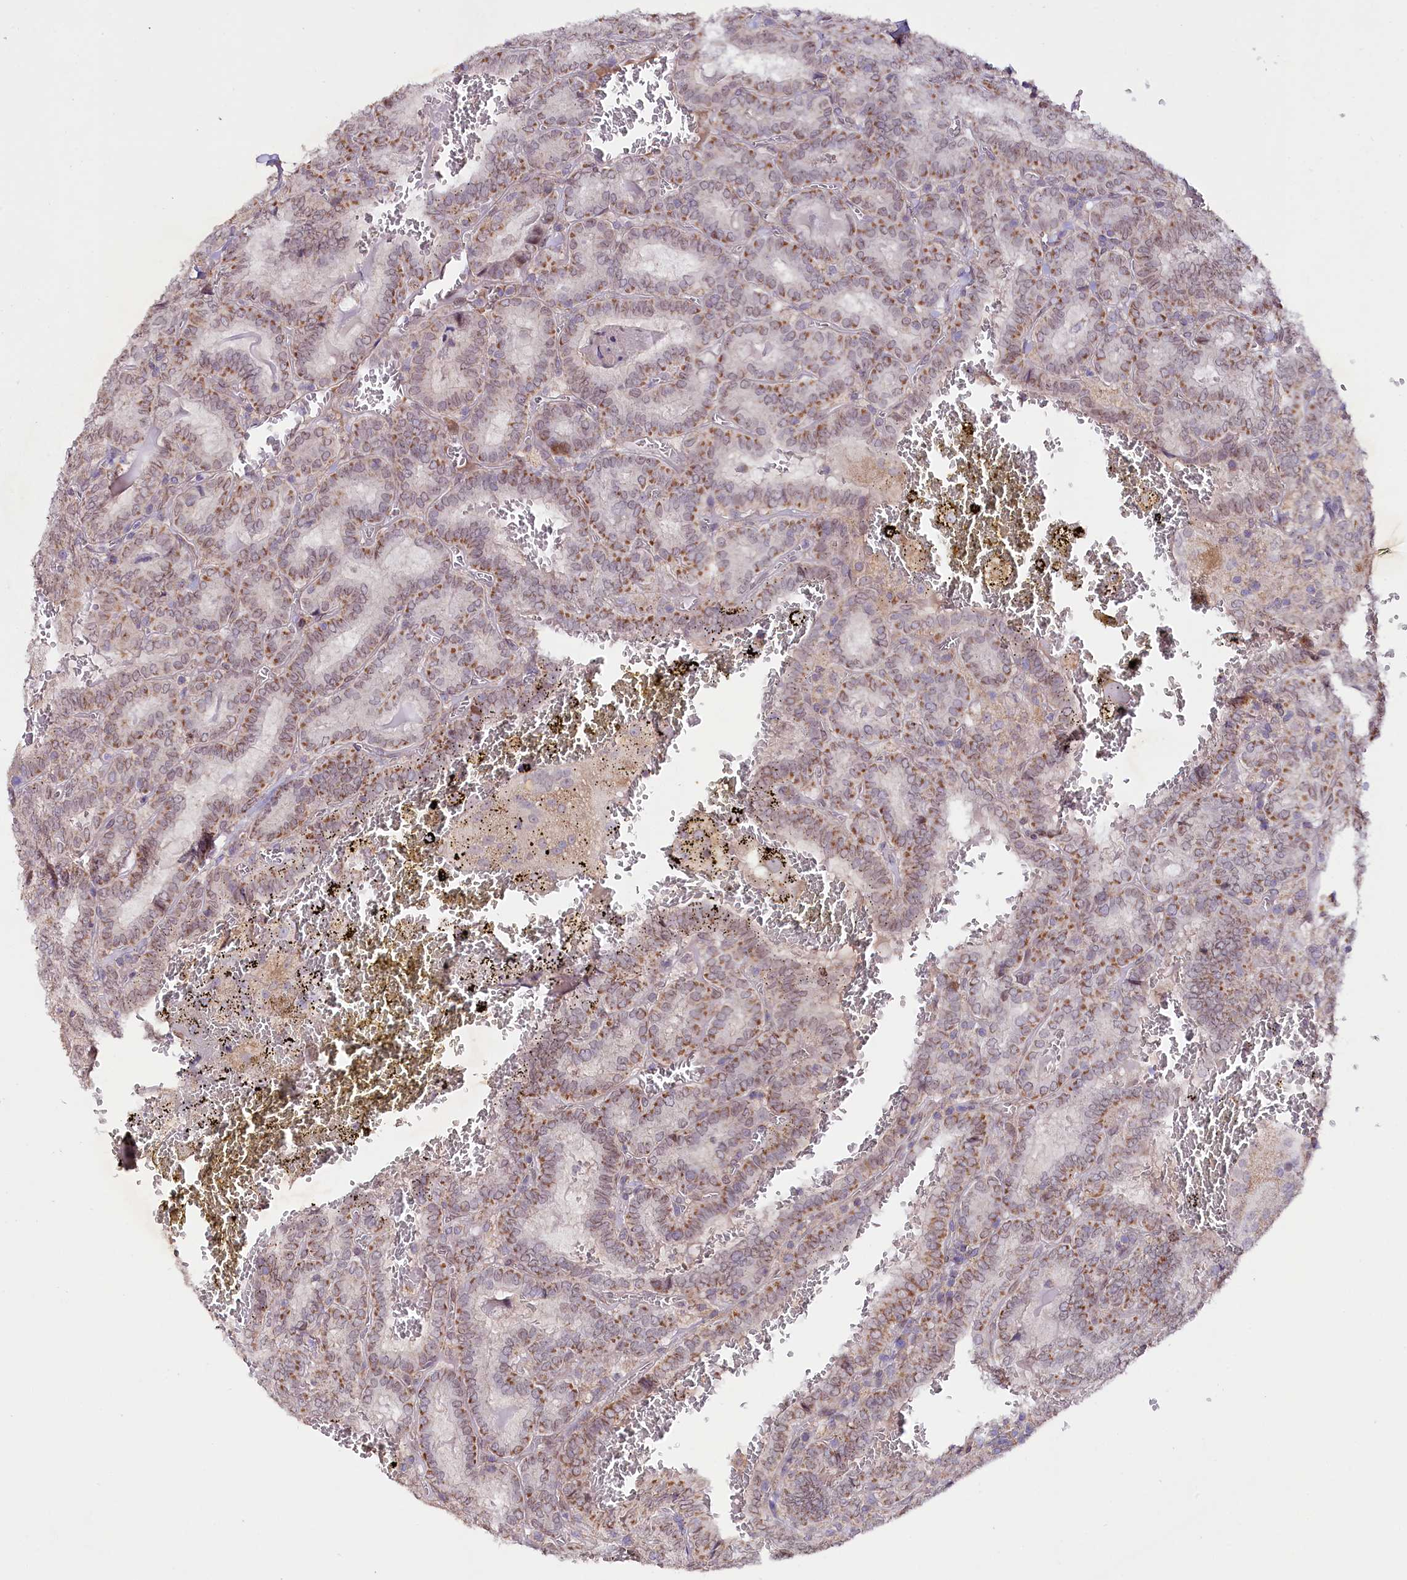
{"staining": {"intensity": "moderate", "quantity": "25%-75%", "location": "cytoplasmic/membranous"}, "tissue": "thyroid cancer", "cell_type": "Tumor cells", "image_type": "cancer", "snomed": [{"axis": "morphology", "description": "Papillary adenocarcinoma, NOS"}, {"axis": "topography", "description": "Thyroid gland"}], "caption": "Human thyroid cancer stained with a protein marker reveals moderate staining in tumor cells.", "gene": "ZNF226", "patient": {"sex": "female", "age": 72}}